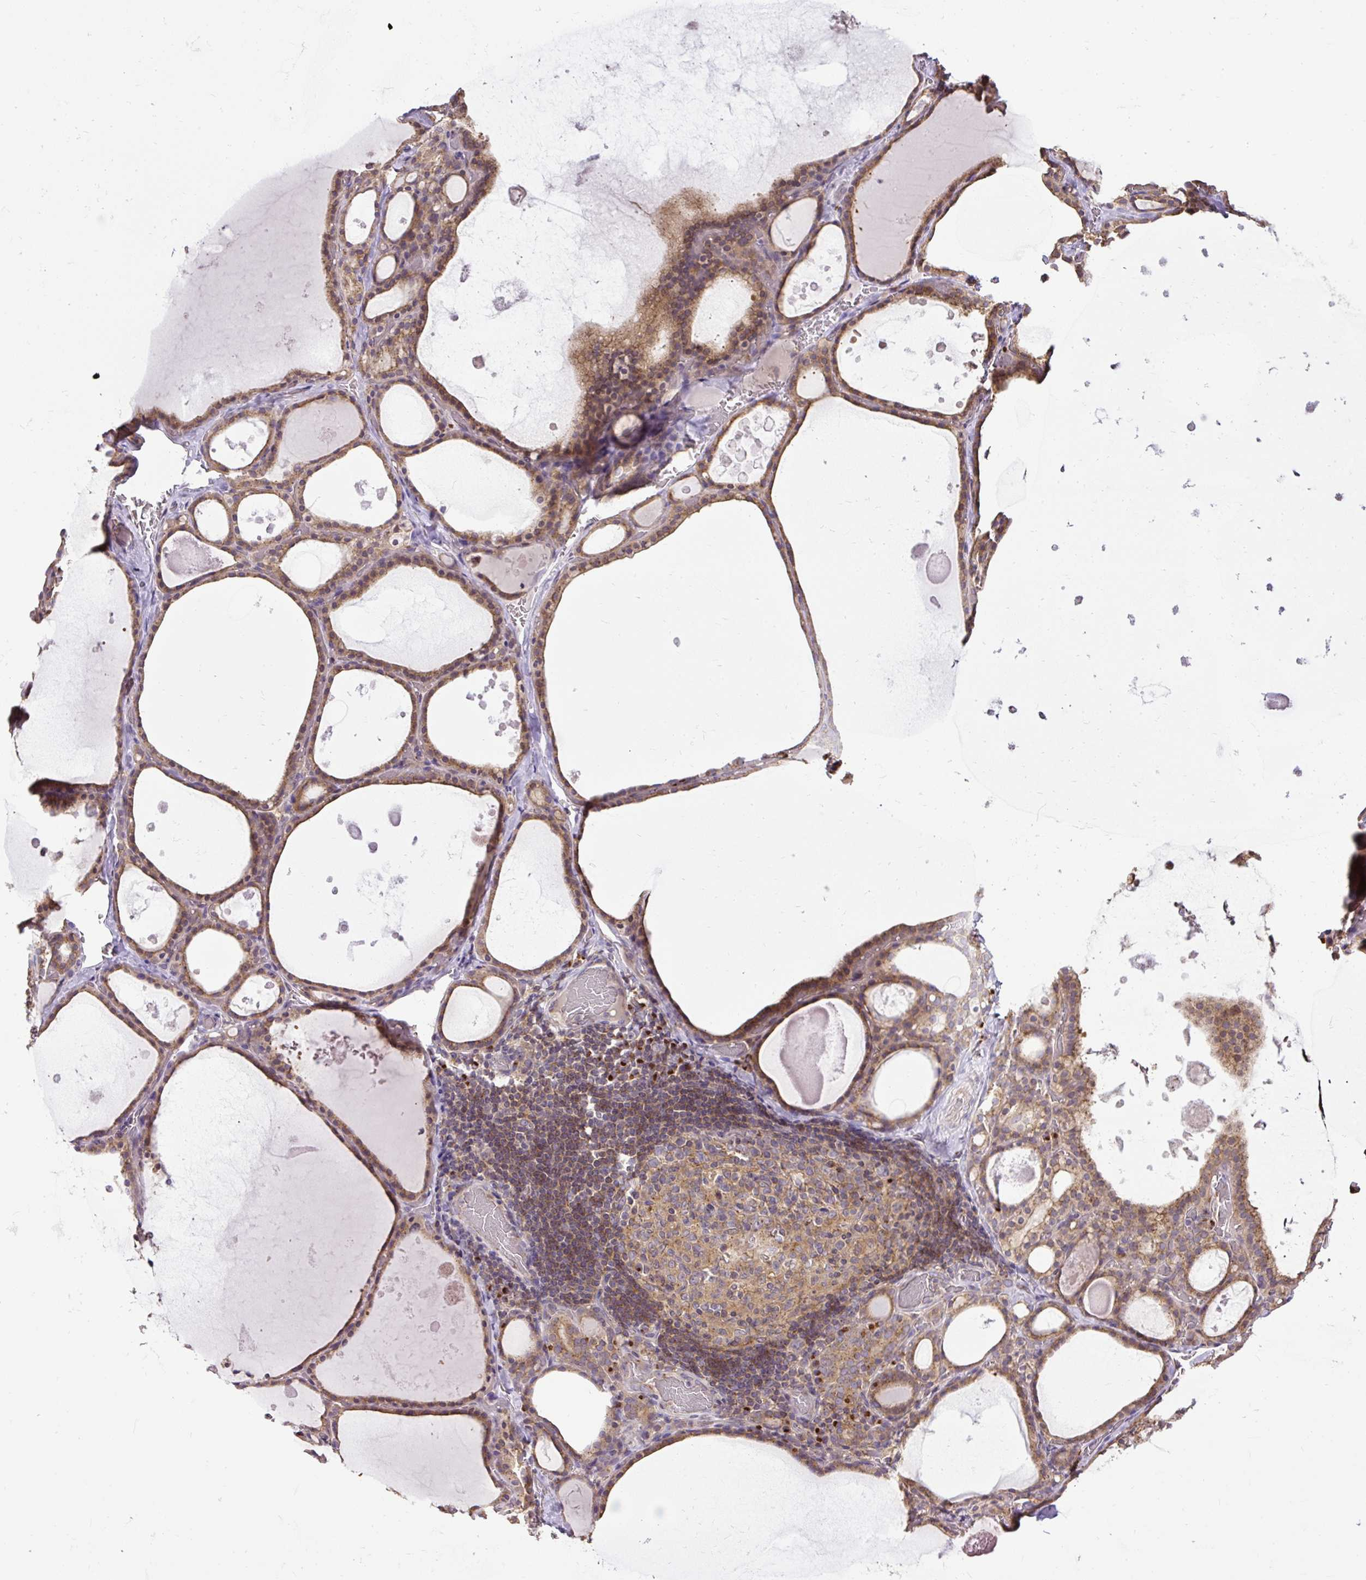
{"staining": {"intensity": "moderate", "quantity": ">75%", "location": "cytoplasmic/membranous"}, "tissue": "thyroid gland", "cell_type": "Glandular cells", "image_type": "normal", "snomed": [{"axis": "morphology", "description": "Normal tissue, NOS"}, {"axis": "topography", "description": "Thyroid gland"}], "caption": "Immunohistochemistry (IHC) image of normal human thyroid gland stained for a protein (brown), which reveals medium levels of moderate cytoplasmic/membranous expression in approximately >75% of glandular cells.", "gene": "SMC4", "patient": {"sex": "male", "age": 56}}